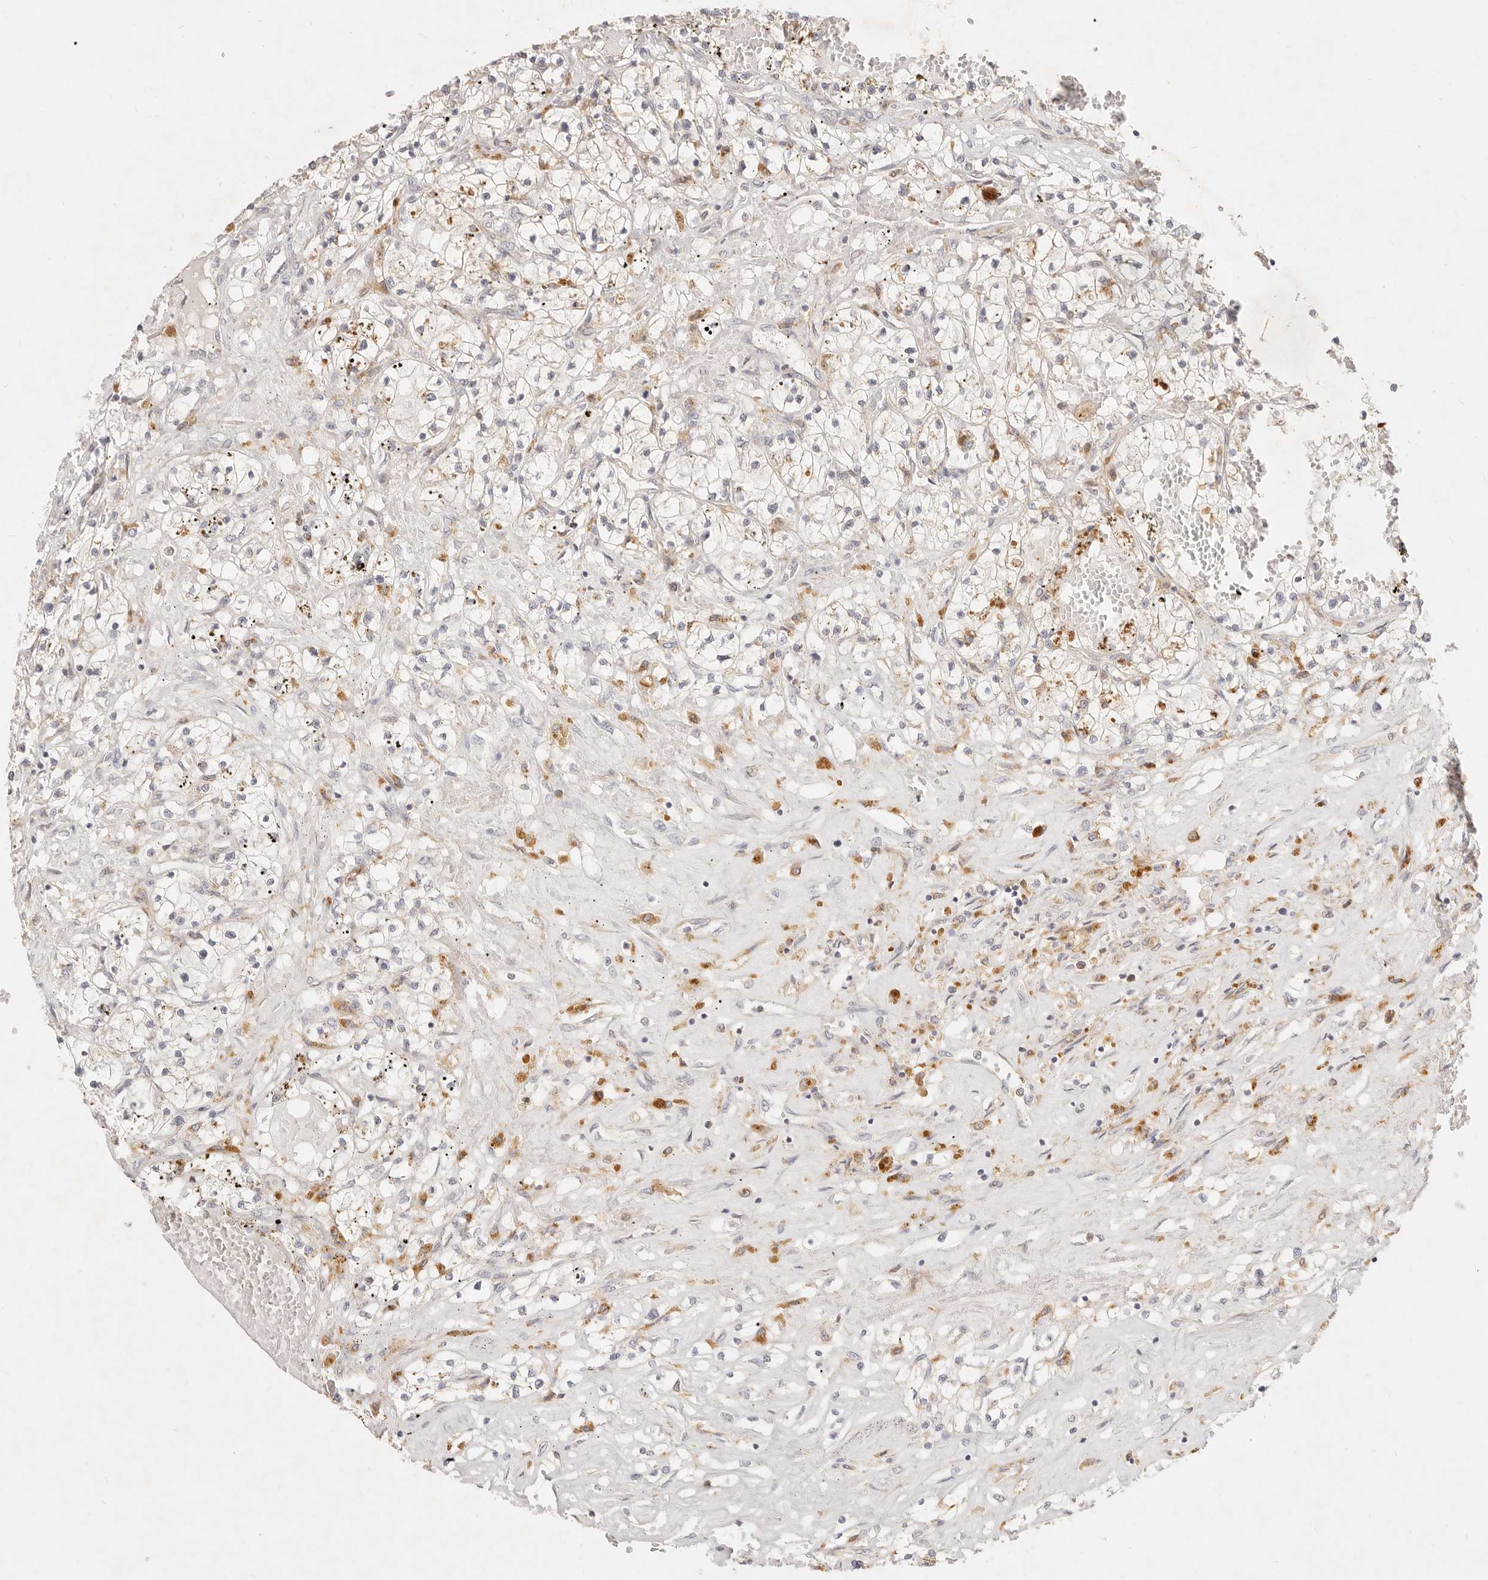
{"staining": {"intensity": "negative", "quantity": "none", "location": "none"}, "tissue": "renal cancer", "cell_type": "Tumor cells", "image_type": "cancer", "snomed": [{"axis": "morphology", "description": "Normal tissue, NOS"}, {"axis": "morphology", "description": "Adenocarcinoma, NOS"}, {"axis": "topography", "description": "Kidney"}], "caption": "There is no significant staining in tumor cells of adenocarcinoma (renal).", "gene": "ACOX1", "patient": {"sex": "male", "age": 68}}